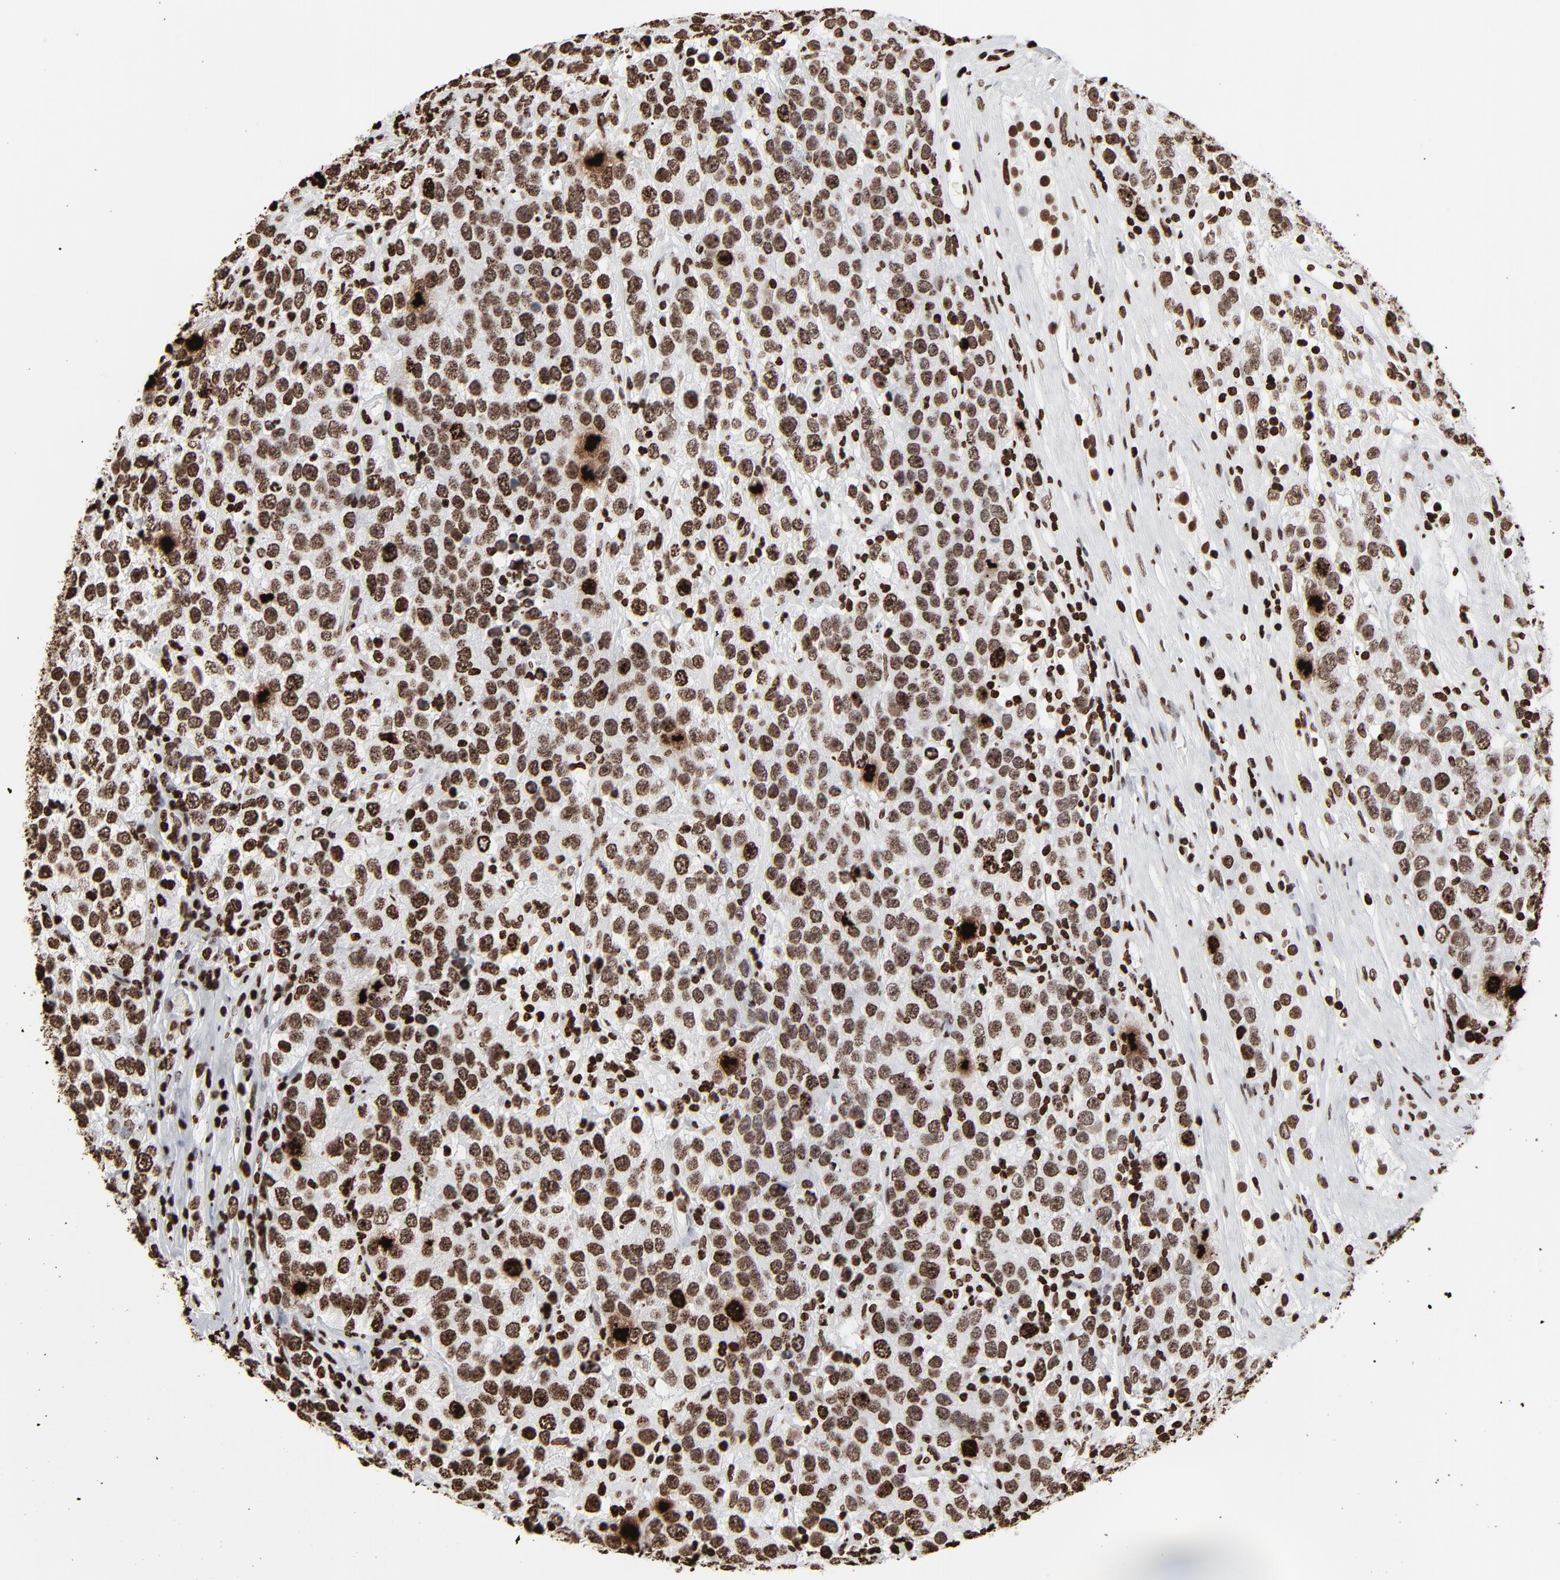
{"staining": {"intensity": "strong", "quantity": ">75%", "location": "nuclear"}, "tissue": "testis cancer", "cell_type": "Tumor cells", "image_type": "cancer", "snomed": [{"axis": "morphology", "description": "Seminoma, NOS"}, {"axis": "topography", "description": "Testis"}], "caption": "Tumor cells show strong nuclear positivity in approximately >75% of cells in seminoma (testis).", "gene": "H3-4", "patient": {"sex": "male", "age": 52}}